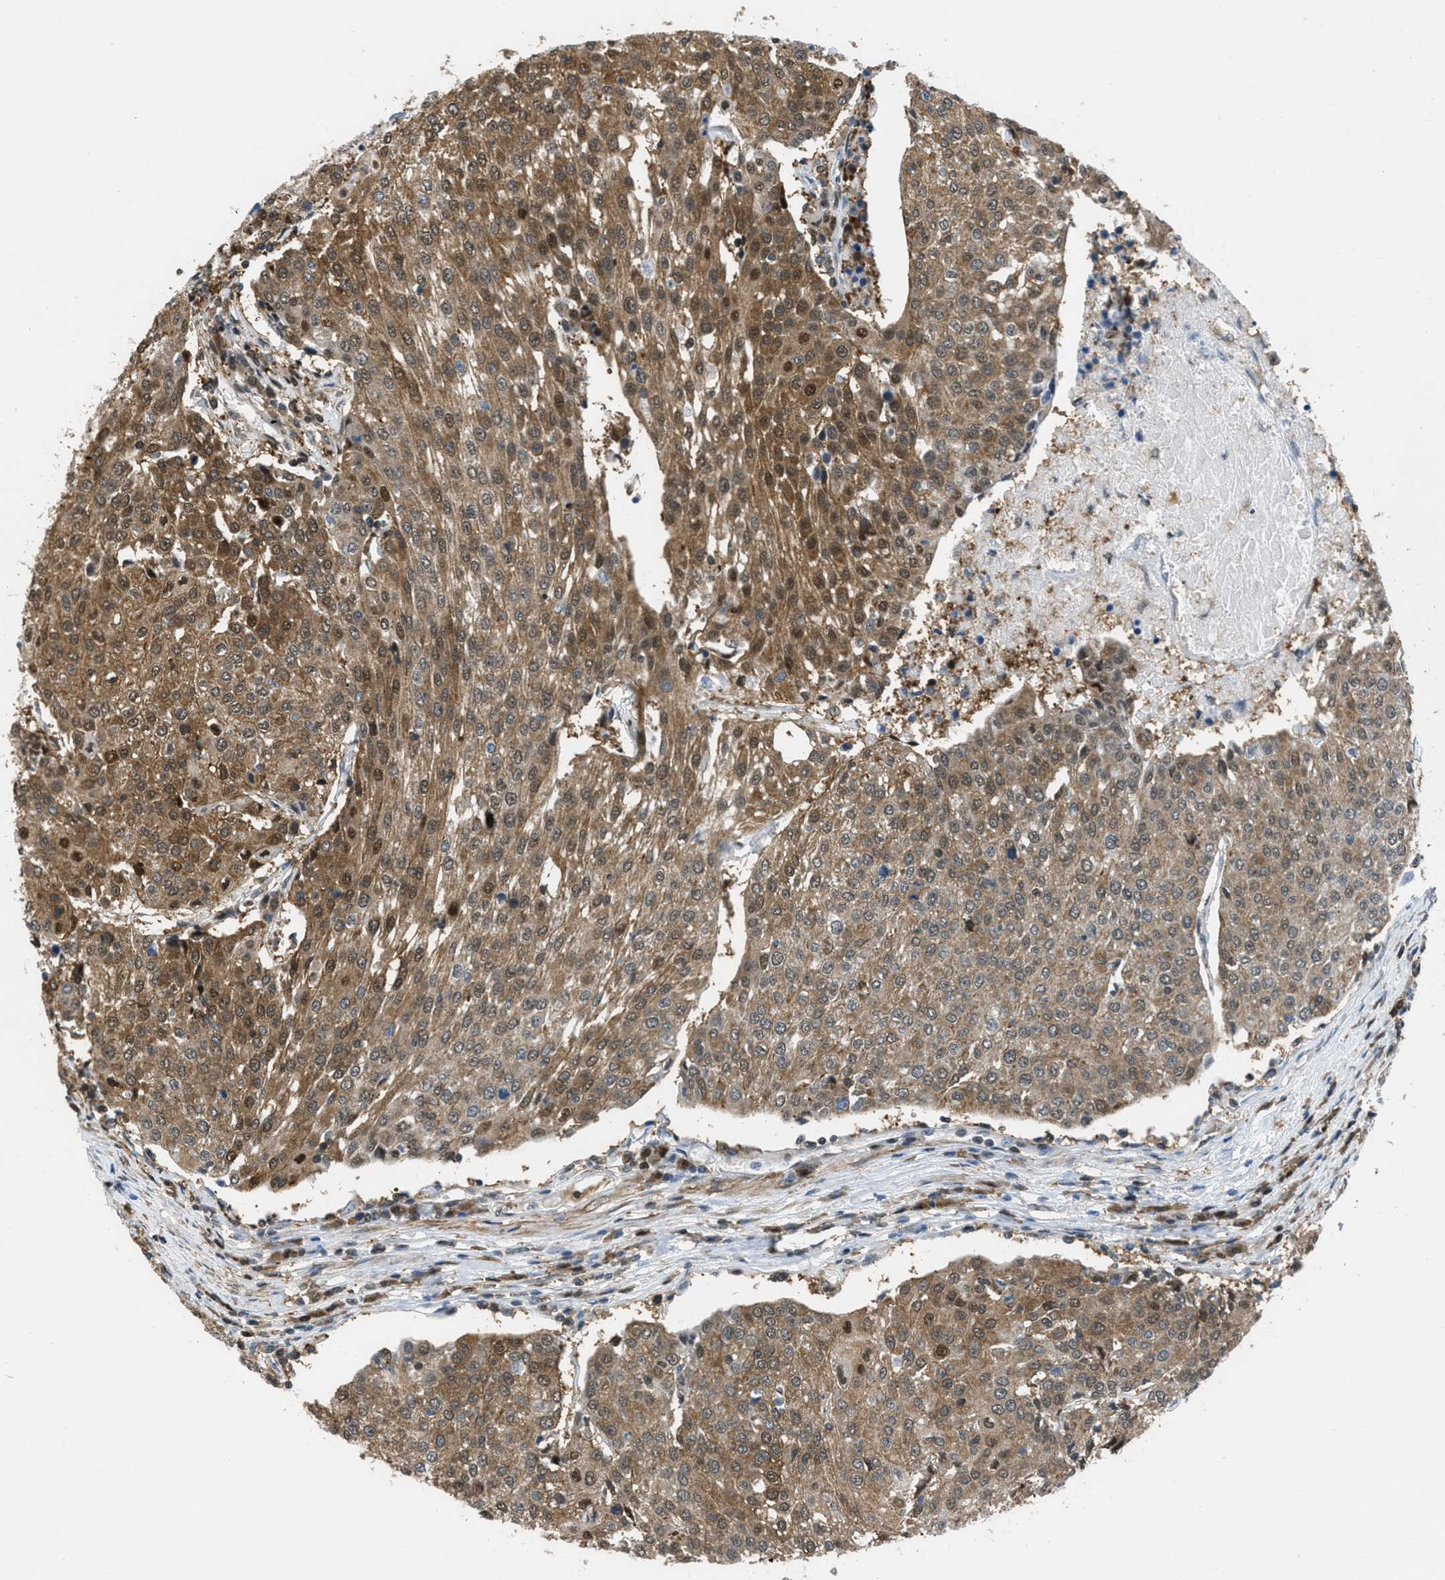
{"staining": {"intensity": "moderate", "quantity": ">75%", "location": "cytoplasmic/membranous,nuclear"}, "tissue": "urothelial cancer", "cell_type": "Tumor cells", "image_type": "cancer", "snomed": [{"axis": "morphology", "description": "Urothelial carcinoma, High grade"}, {"axis": "topography", "description": "Urinary bladder"}], "caption": "The micrograph exhibits staining of urothelial cancer, revealing moderate cytoplasmic/membranous and nuclear protein expression (brown color) within tumor cells.", "gene": "PIP5K1C", "patient": {"sex": "female", "age": 85}}